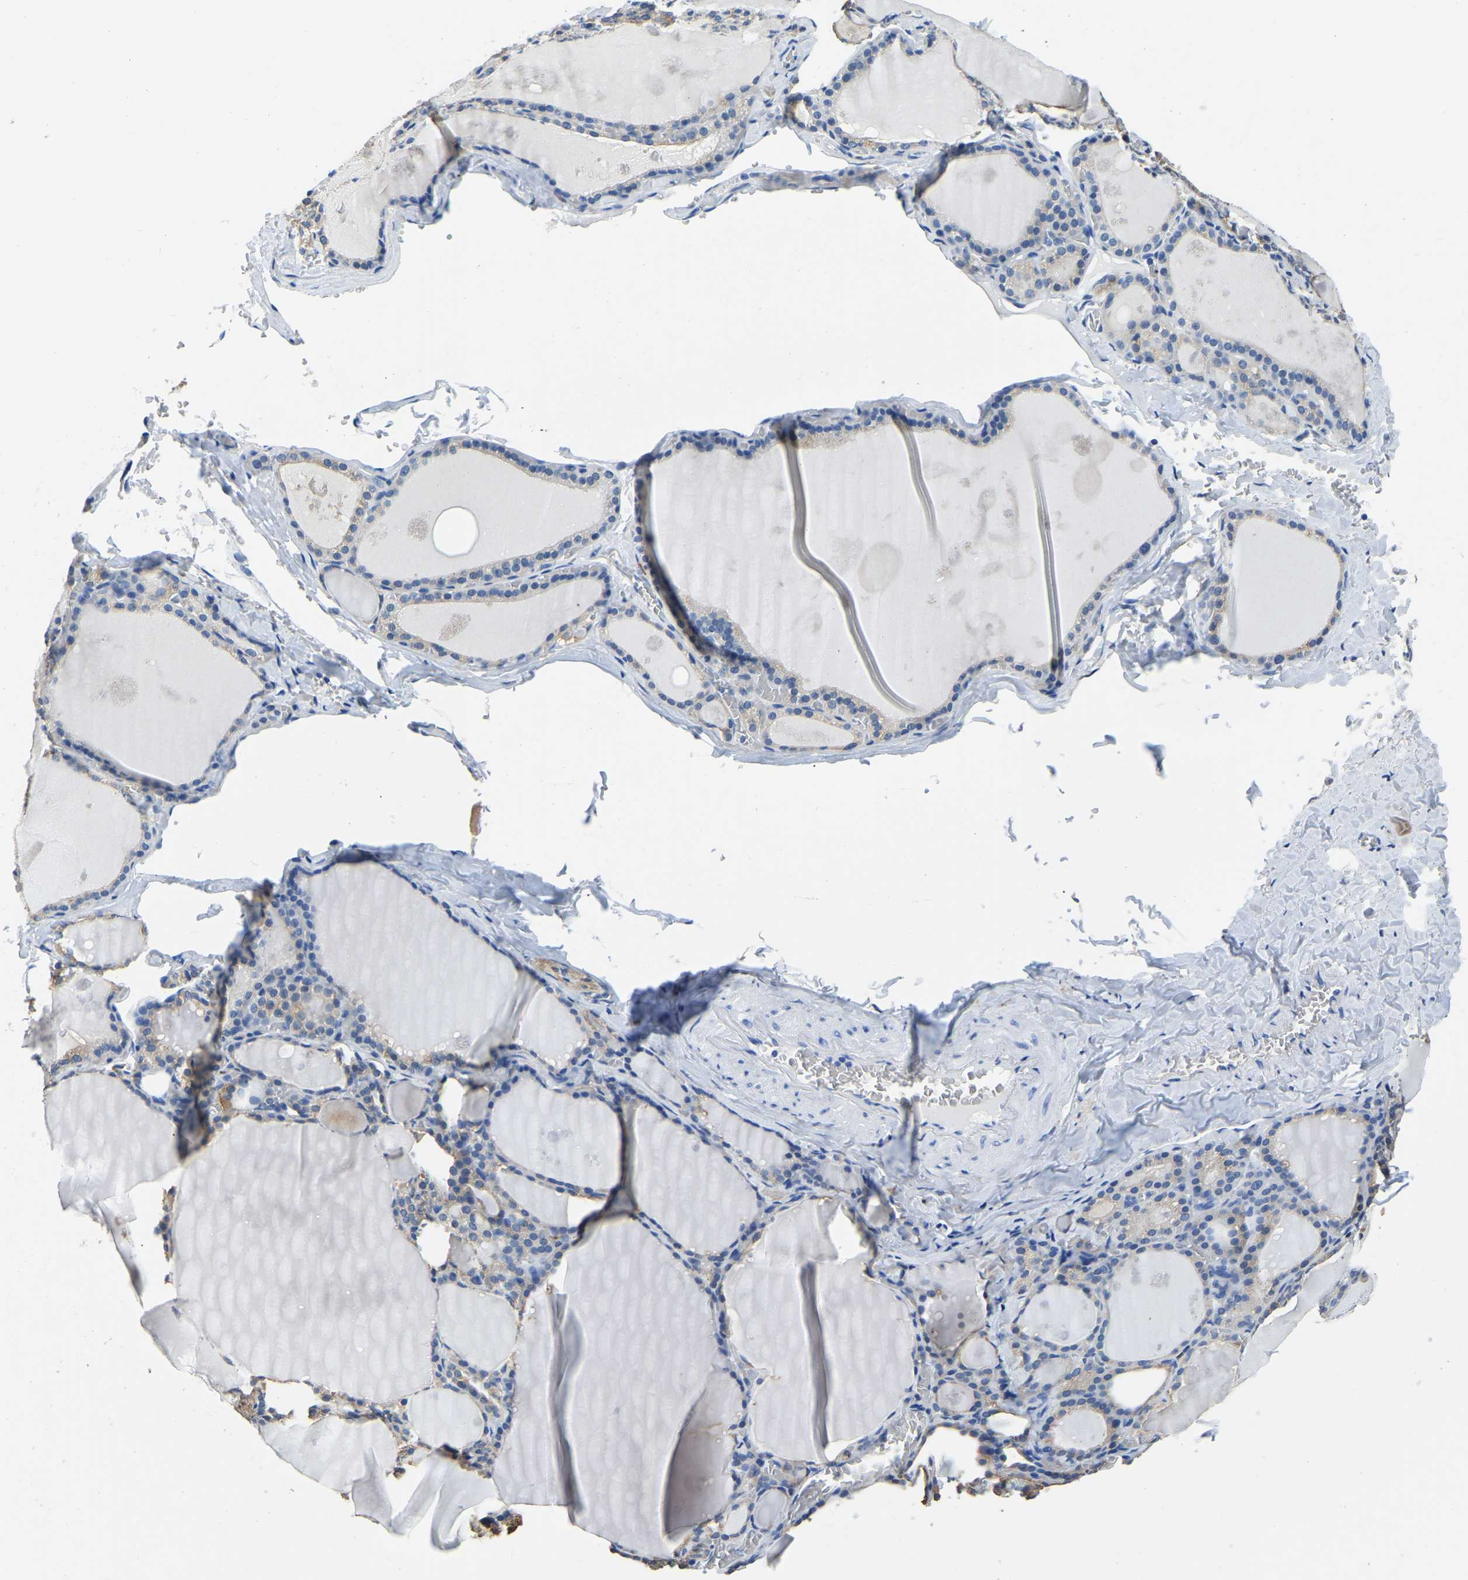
{"staining": {"intensity": "weak", "quantity": "25%-75%", "location": "cytoplasmic/membranous"}, "tissue": "thyroid gland", "cell_type": "Glandular cells", "image_type": "normal", "snomed": [{"axis": "morphology", "description": "Normal tissue, NOS"}, {"axis": "topography", "description": "Thyroid gland"}], "caption": "DAB immunohistochemical staining of benign human thyroid gland demonstrates weak cytoplasmic/membranous protein expression in approximately 25%-75% of glandular cells. Nuclei are stained in blue.", "gene": "ZDHHC13", "patient": {"sex": "male", "age": 56}}